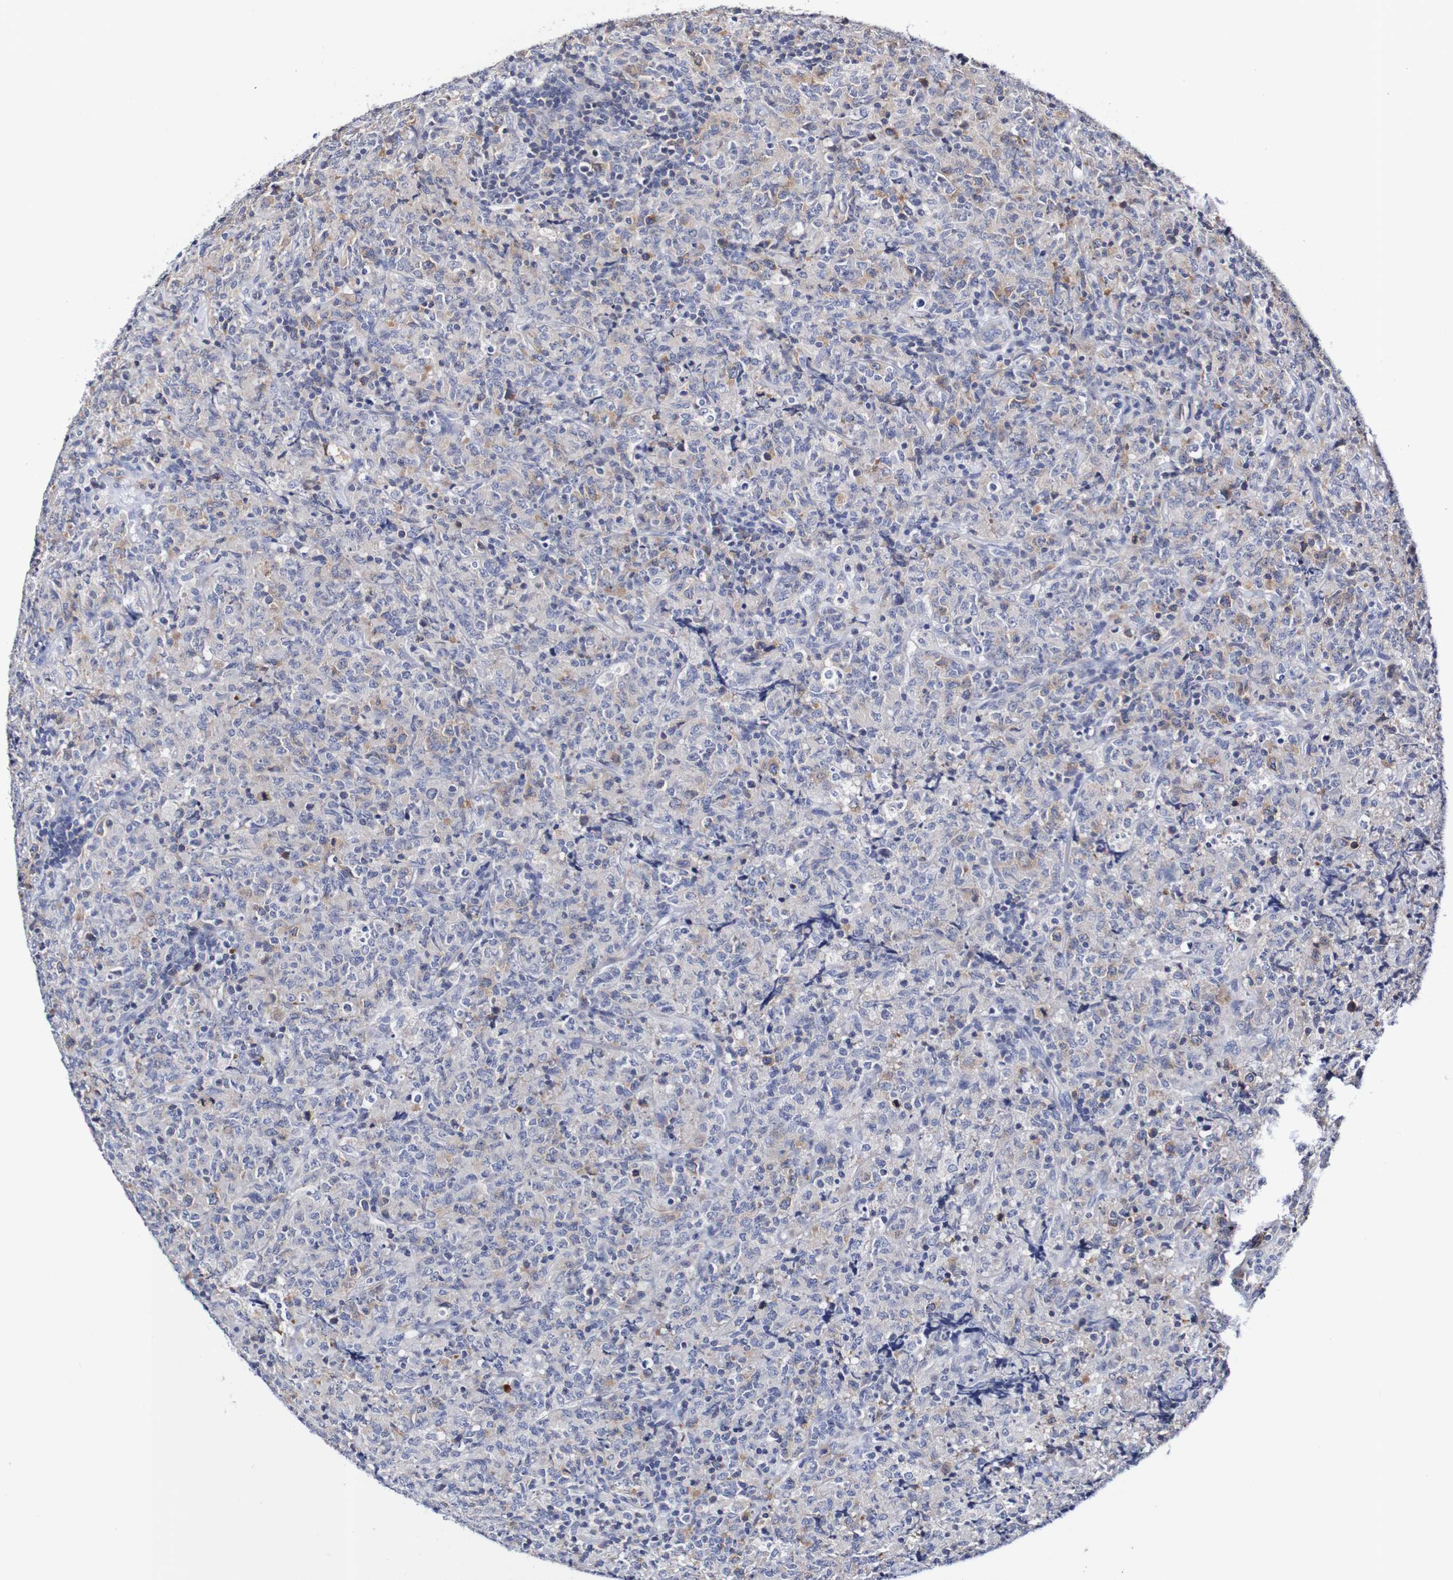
{"staining": {"intensity": "weak", "quantity": "<25%", "location": "cytoplasmic/membranous"}, "tissue": "lymphoma", "cell_type": "Tumor cells", "image_type": "cancer", "snomed": [{"axis": "morphology", "description": "Malignant lymphoma, non-Hodgkin's type, High grade"}, {"axis": "topography", "description": "Tonsil"}], "caption": "Protein analysis of malignant lymphoma, non-Hodgkin's type (high-grade) demonstrates no significant positivity in tumor cells.", "gene": "ACVR1C", "patient": {"sex": "female", "age": 36}}